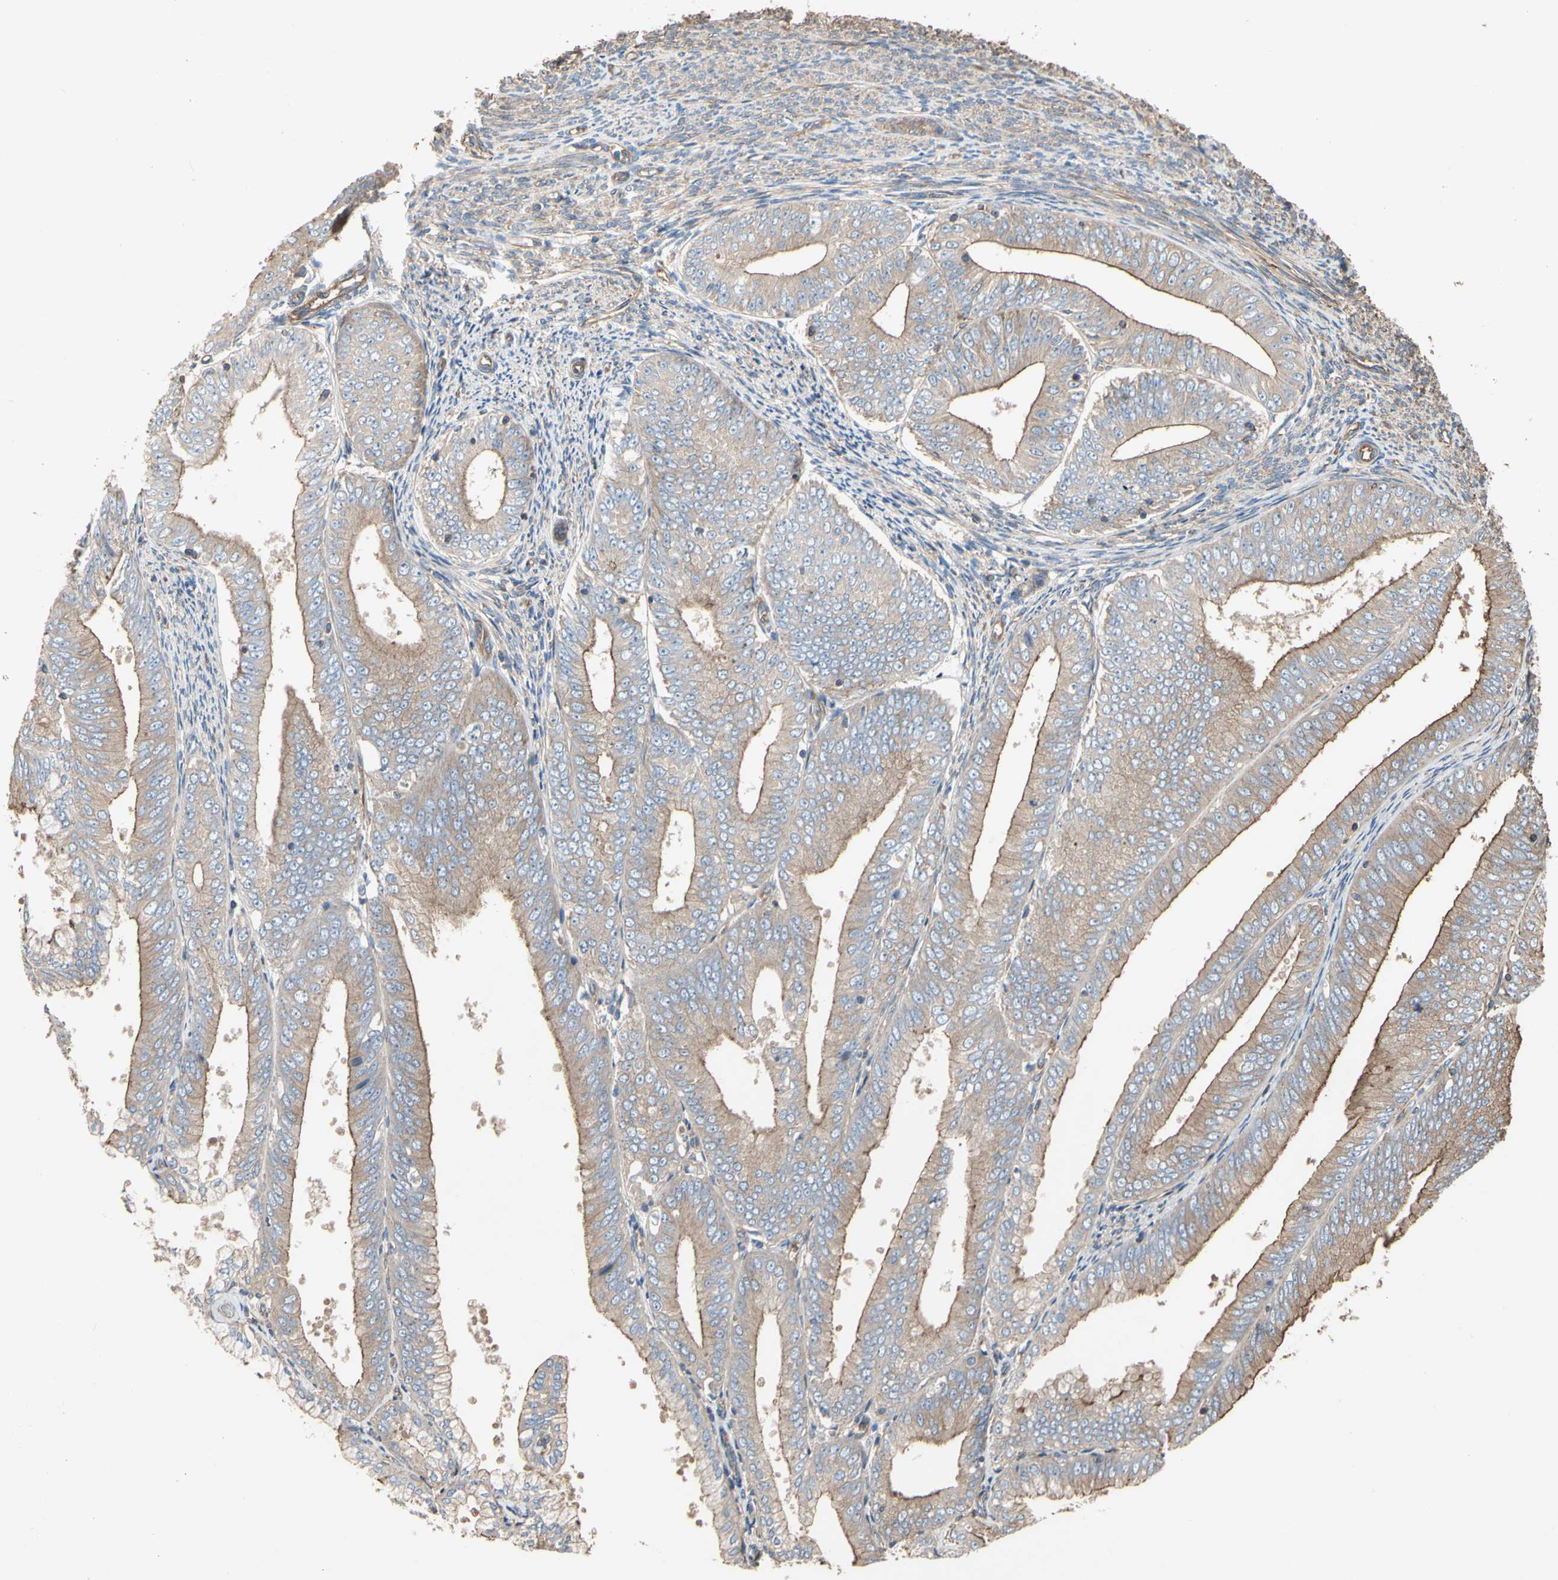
{"staining": {"intensity": "moderate", "quantity": ">75%", "location": "cytoplasmic/membranous"}, "tissue": "endometrial cancer", "cell_type": "Tumor cells", "image_type": "cancer", "snomed": [{"axis": "morphology", "description": "Adenocarcinoma, NOS"}, {"axis": "topography", "description": "Endometrium"}], "caption": "Immunohistochemical staining of endometrial adenocarcinoma exhibits medium levels of moderate cytoplasmic/membranous expression in about >75% of tumor cells. (DAB (3,3'-diaminobenzidine) = brown stain, brightfield microscopy at high magnification).", "gene": "PDZK1", "patient": {"sex": "female", "age": 63}}